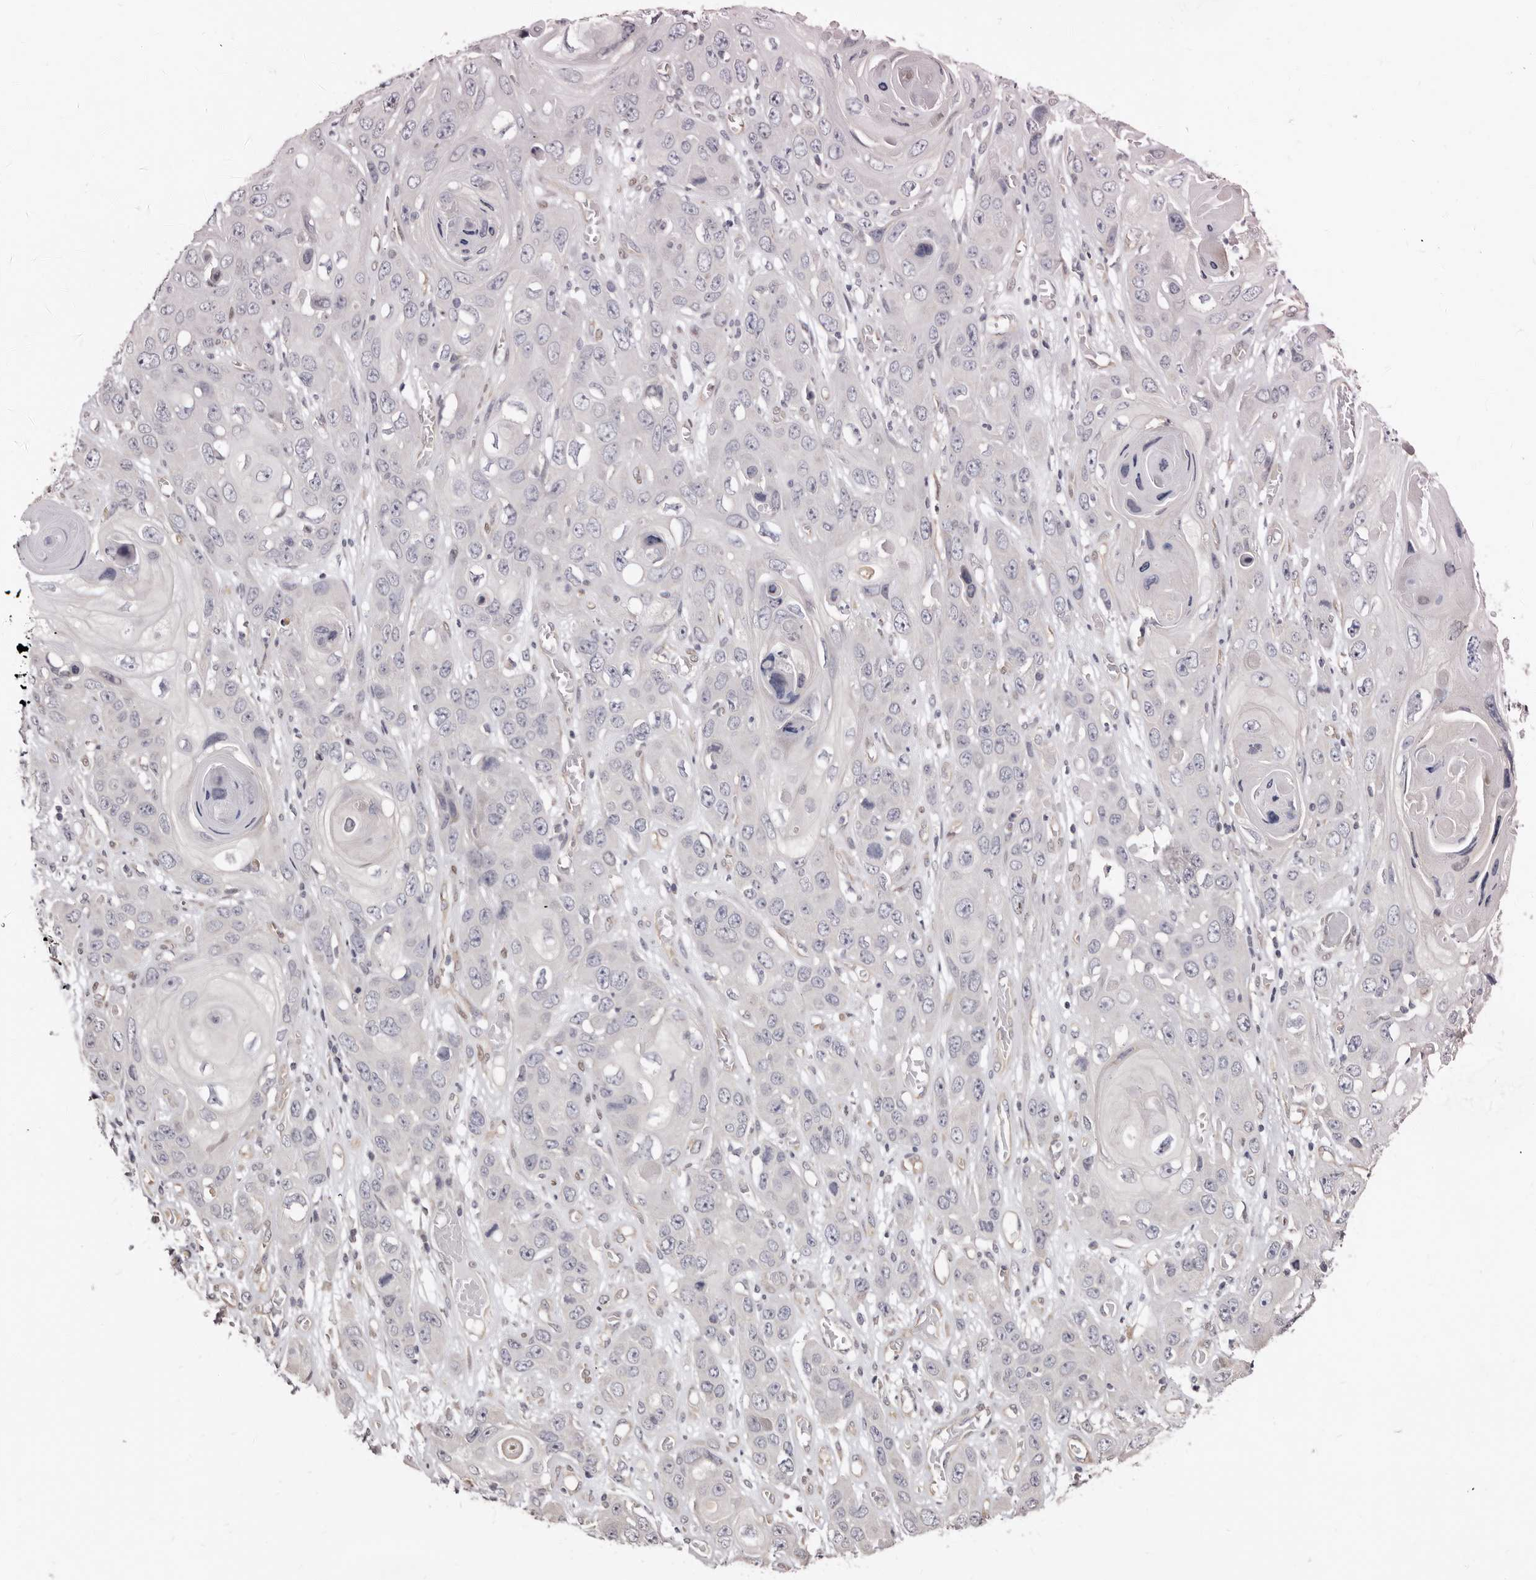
{"staining": {"intensity": "negative", "quantity": "none", "location": "none"}, "tissue": "skin cancer", "cell_type": "Tumor cells", "image_type": "cancer", "snomed": [{"axis": "morphology", "description": "Squamous cell carcinoma, NOS"}, {"axis": "topography", "description": "Skin"}], "caption": "Immunohistochemistry (IHC) micrograph of neoplastic tissue: skin cancer stained with DAB displays no significant protein staining in tumor cells.", "gene": "KHDRBS2", "patient": {"sex": "male", "age": 55}}